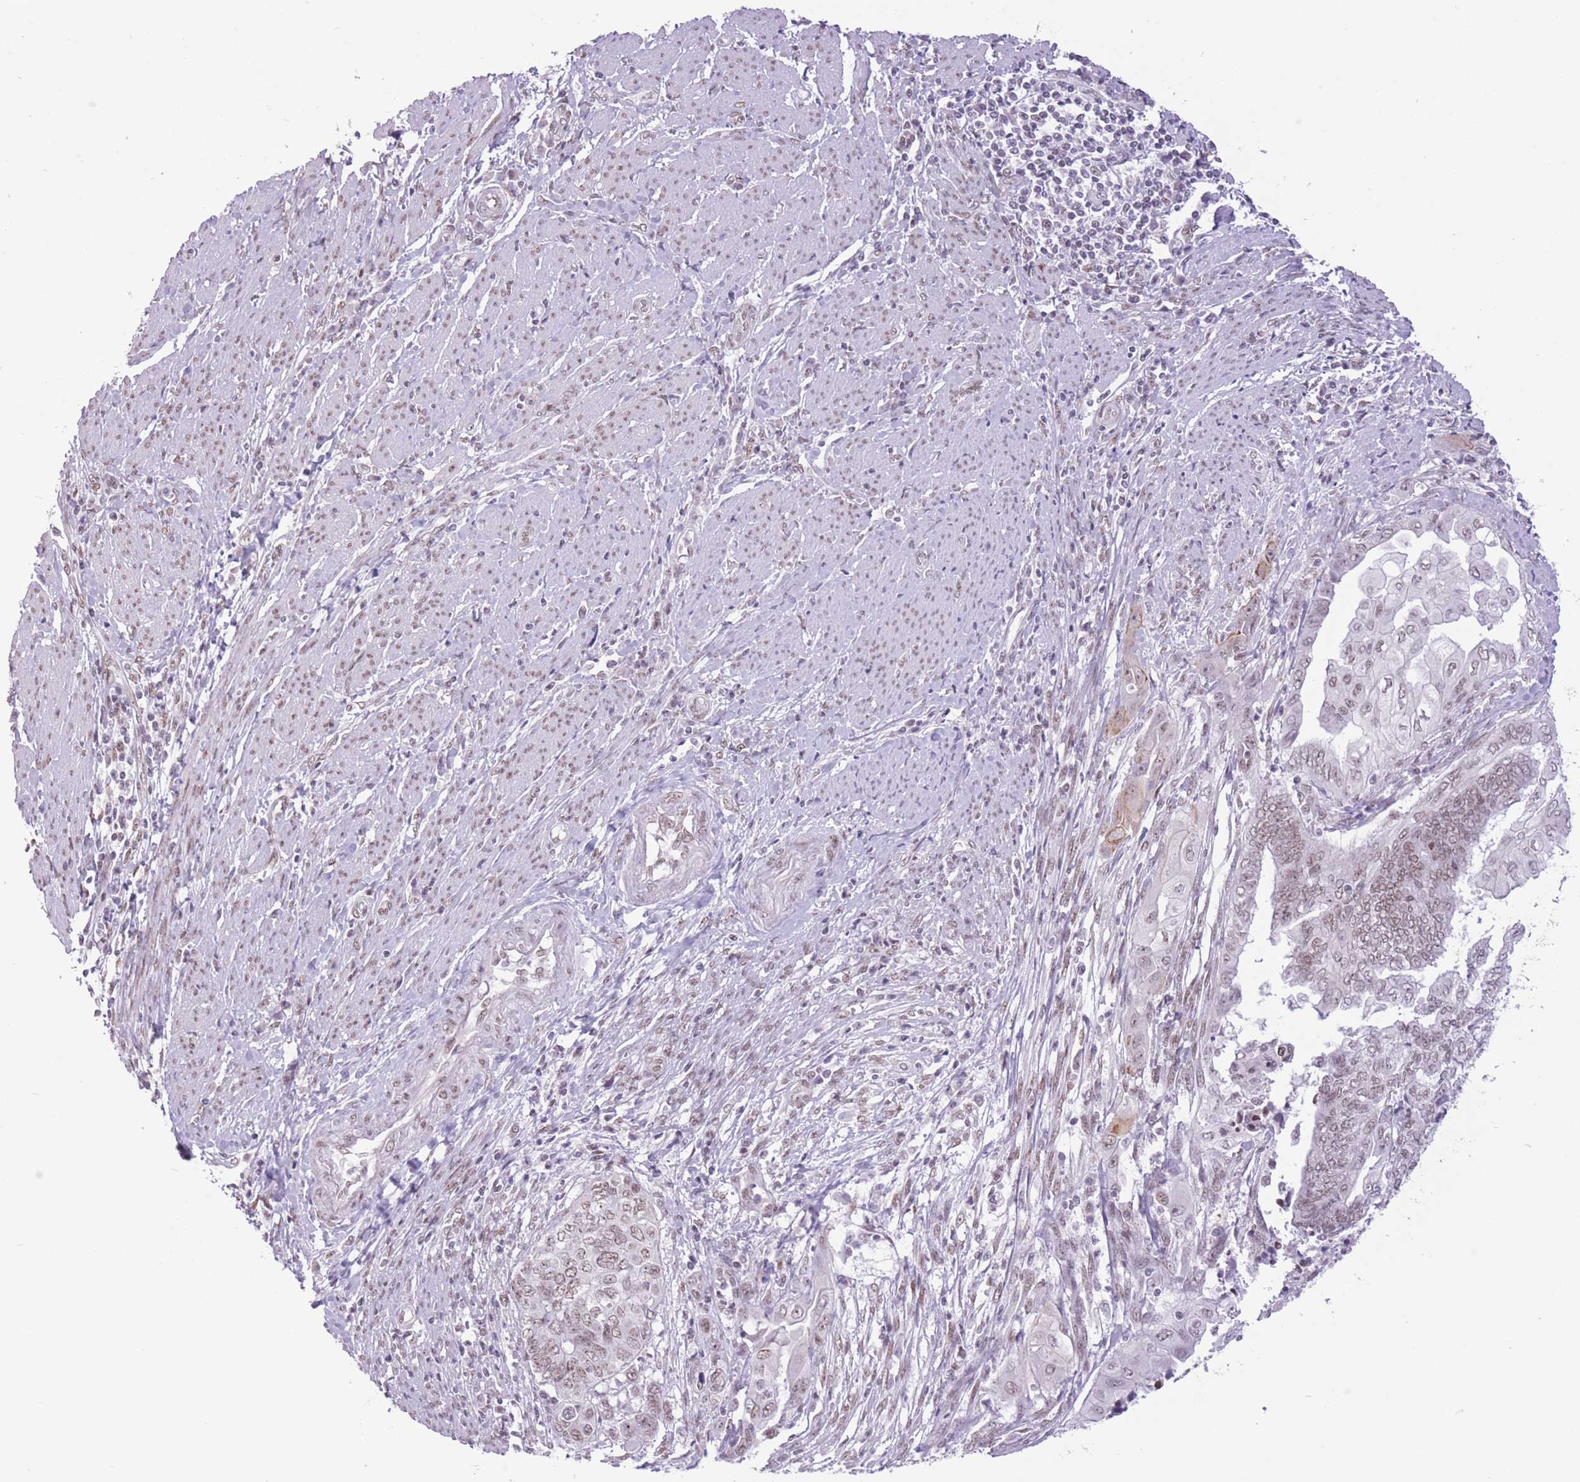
{"staining": {"intensity": "moderate", "quantity": ">75%", "location": "nuclear"}, "tissue": "endometrial cancer", "cell_type": "Tumor cells", "image_type": "cancer", "snomed": [{"axis": "morphology", "description": "Adenocarcinoma, NOS"}, {"axis": "topography", "description": "Uterus"}, {"axis": "topography", "description": "Endometrium"}], "caption": "A brown stain shows moderate nuclear positivity of a protein in endometrial cancer (adenocarcinoma) tumor cells. (IHC, brightfield microscopy, high magnification).", "gene": "ZBED5", "patient": {"sex": "female", "age": 70}}